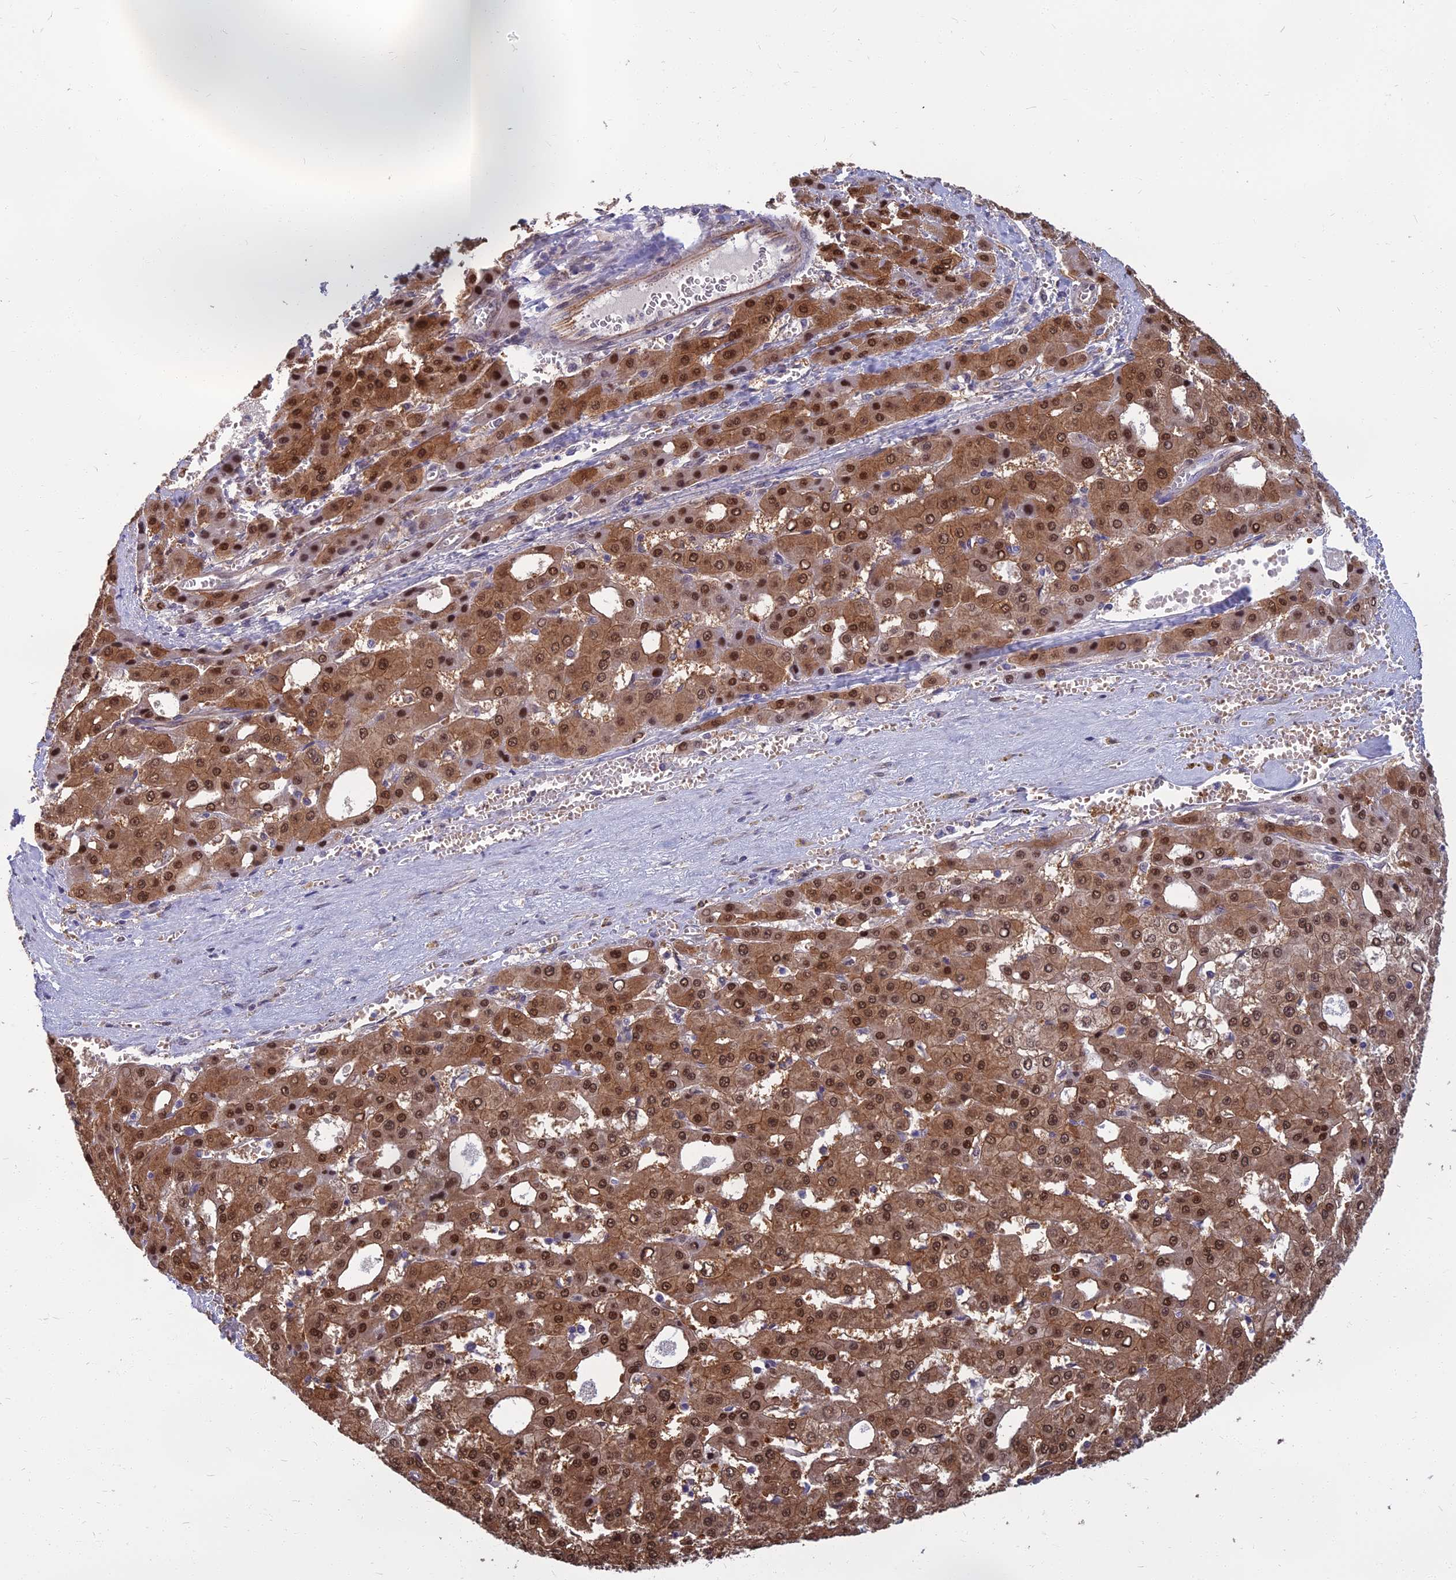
{"staining": {"intensity": "strong", "quantity": ">75%", "location": "cytoplasmic/membranous,nuclear"}, "tissue": "liver cancer", "cell_type": "Tumor cells", "image_type": "cancer", "snomed": [{"axis": "morphology", "description": "Carcinoma, Hepatocellular, NOS"}, {"axis": "topography", "description": "Liver"}], "caption": "Protein staining by IHC shows strong cytoplasmic/membranous and nuclear staining in about >75% of tumor cells in liver cancer (hepatocellular carcinoma).", "gene": "NR4A3", "patient": {"sex": "male", "age": 47}}